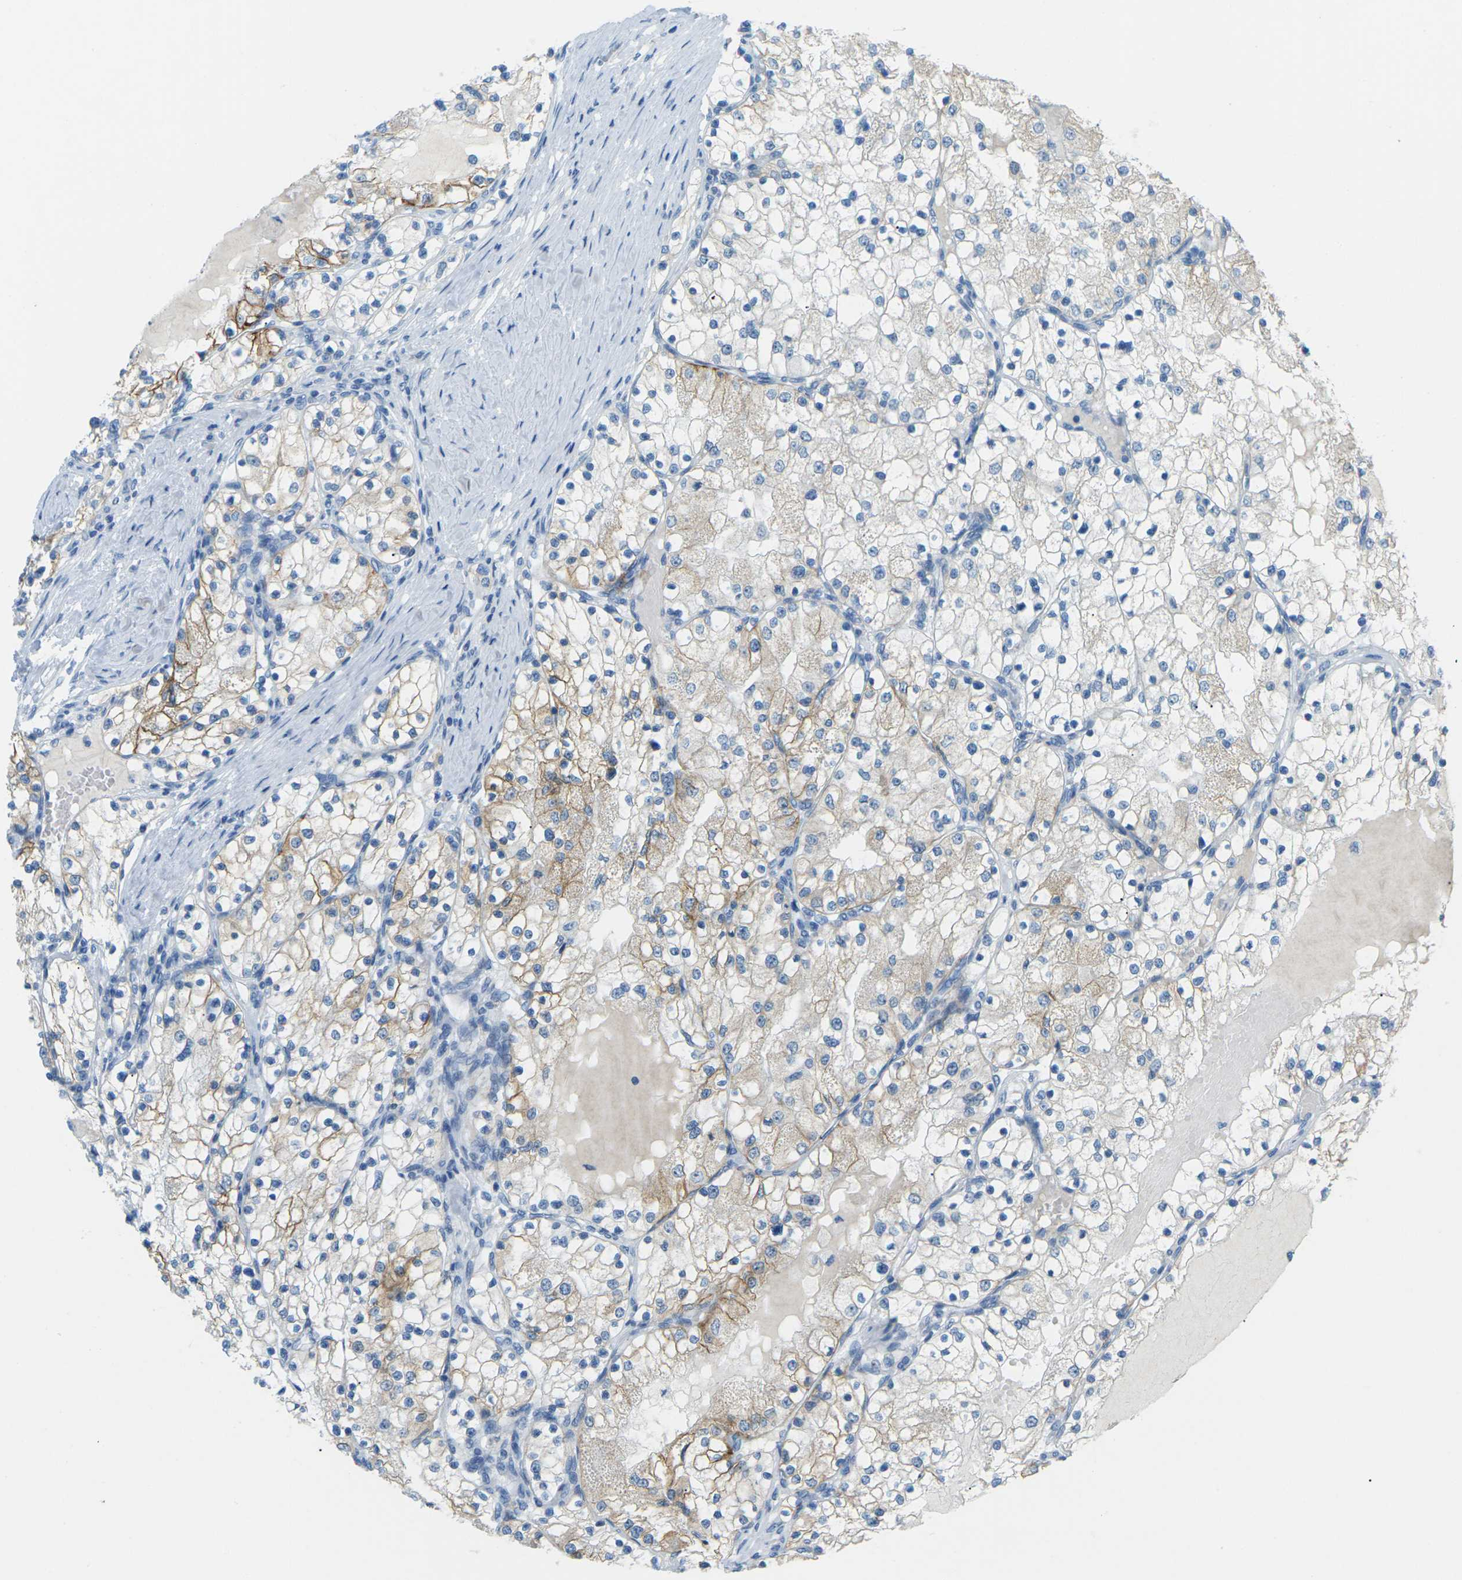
{"staining": {"intensity": "moderate", "quantity": "25%-75%", "location": "cytoplasmic/membranous"}, "tissue": "renal cancer", "cell_type": "Tumor cells", "image_type": "cancer", "snomed": [{"axis": "morphology", "description": "Adenocarcinoma, NOS"}, {"axis": "topography", "description": "Kidney"}], "caption": "Immunohistochemistry (IHC) staining of renal cancer (adenocarcinoma), which displays medium levels of moderate cytoplasmic/membranous staining in about 25%-75% of tumor cells indicating moderate cytoplasmic/membranous protein expression. The staining was performed using DAB (3,3'-diaminobenzidine) (brown) for protein detection and nuclei were counterstained in hematoxylin (blue).", "gene": "CDH16", "patient": {"sex": "male", "age": 68}}